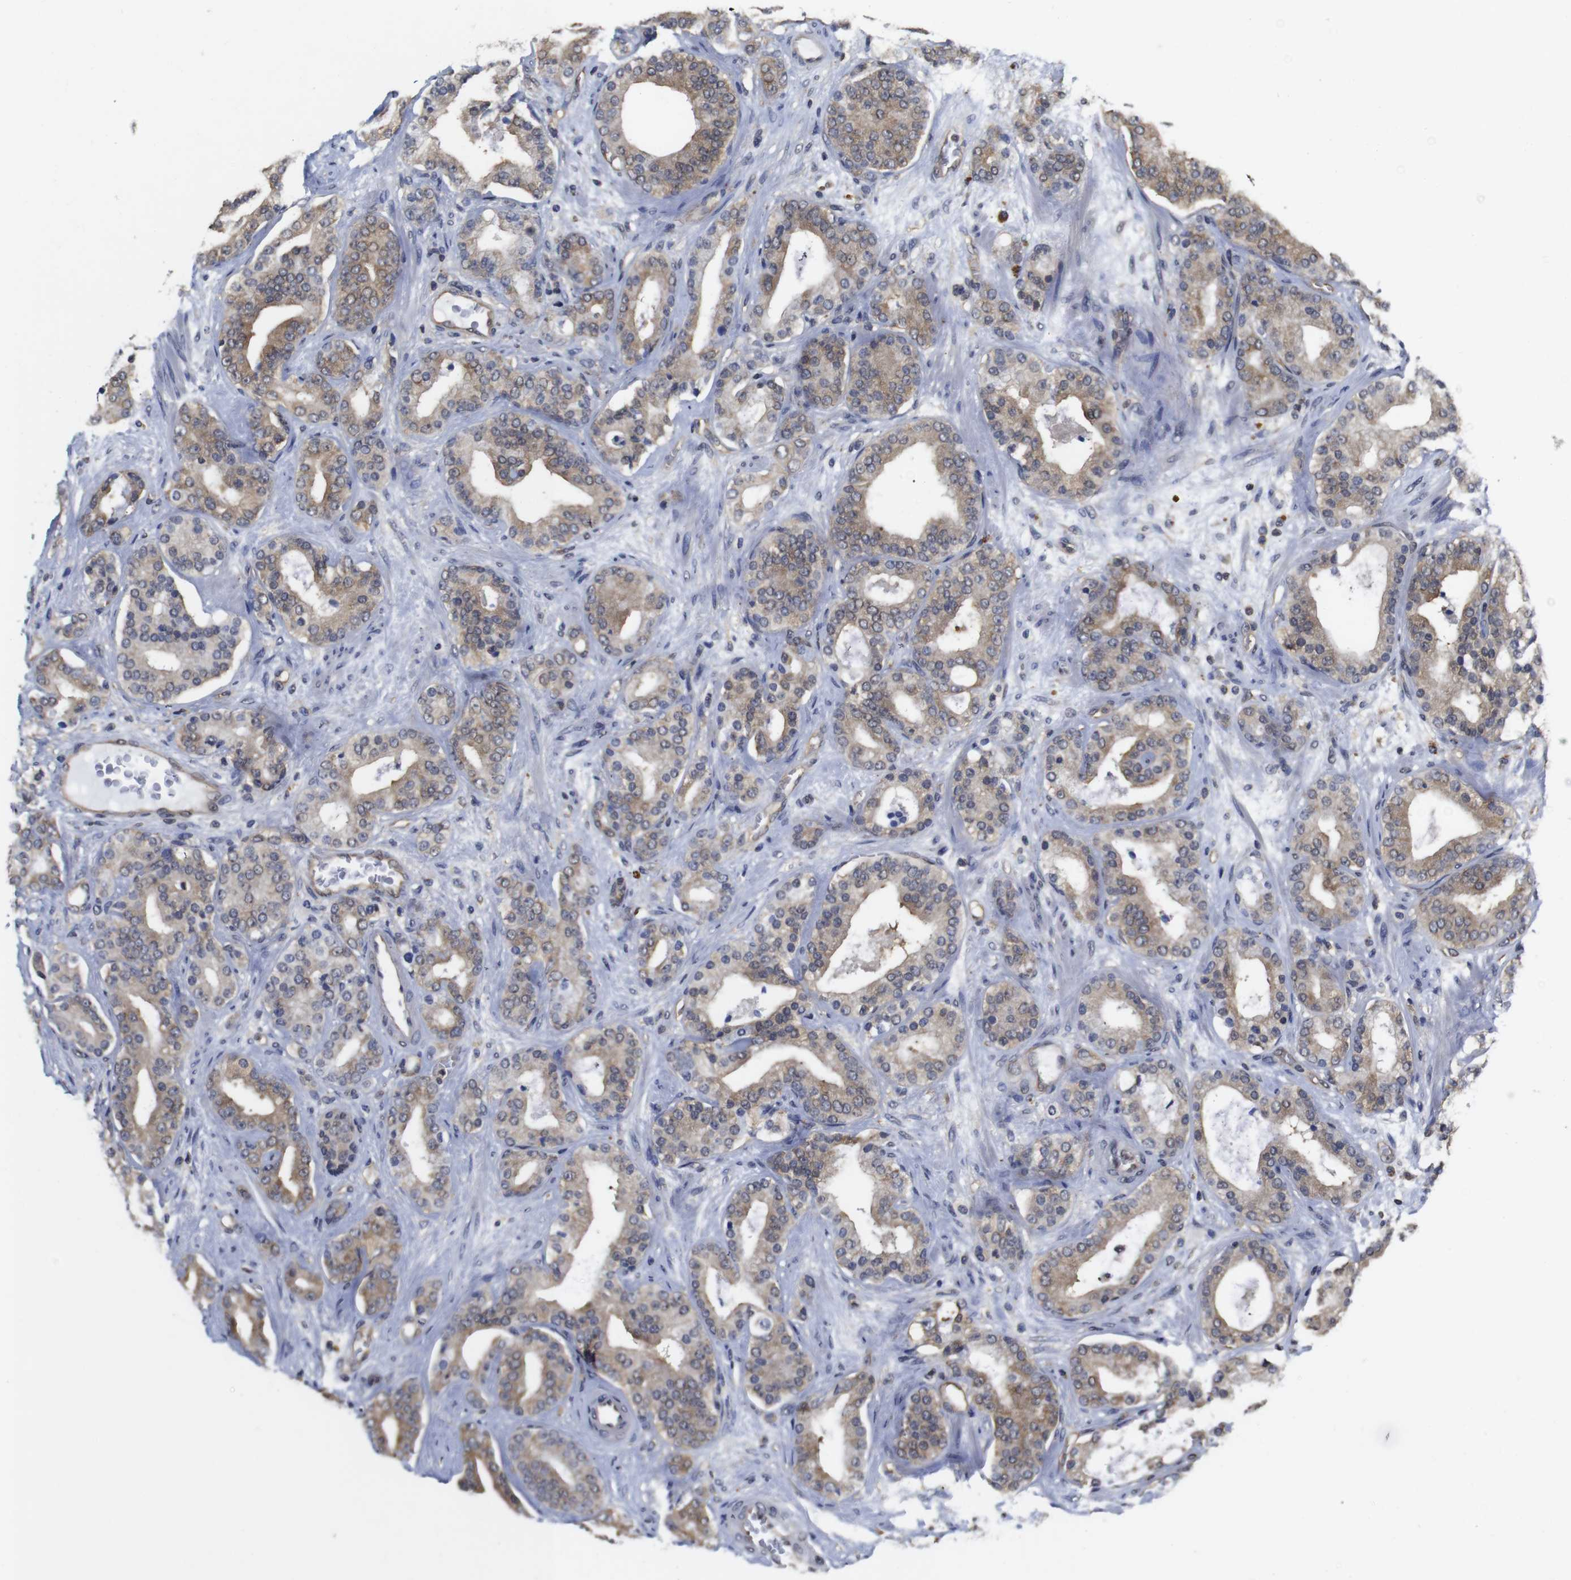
{"staining": {"intensity": "moderate", "quantity": ">75%", "location": "cytoplasmic/membranous"}, "tissue": "prostate cancer", "cell_type": "Tumor cells", "image_type": "cancer", "snomed": [{"axis": "morphology", "description": "Adenocarcinoma, Low grade"}, {"axis": "topography", "description": "Prostate"}], "caption": "Tumor cells show medium levels of moderate cytoplasmic/membranous positivity in about >75% of cells in adenocarcinoma (low-grade) (prostate).", "gene": "SUMO3", "patient": {"sex": "male", "age": 63}}